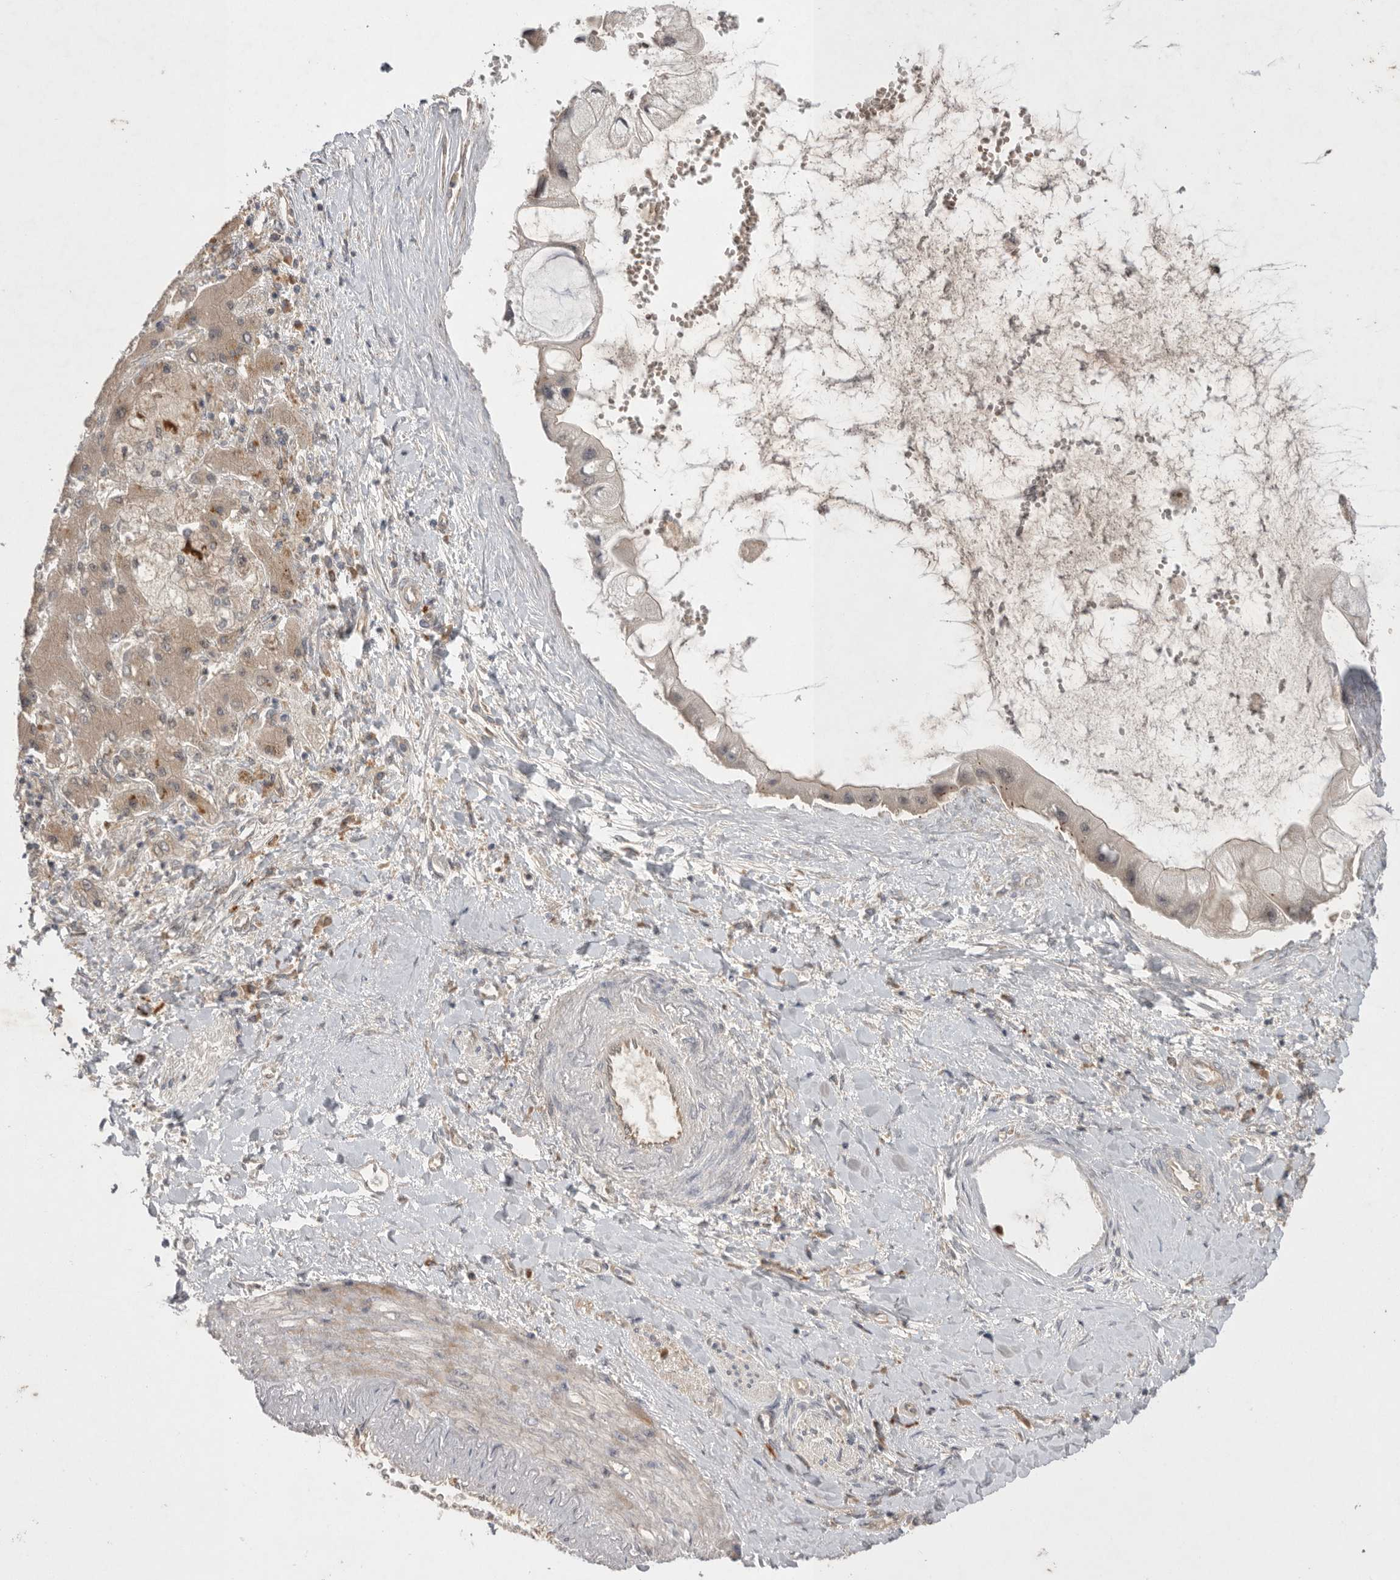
{"staining": {"intensity": "weak", "quantity": ">75%", "location": "cytoplasmic/membranous"}, "tissue": "liver cancer", "cell_type": "Tumor cells", "image_type": "cancer", "snomed": [{"axis": "morphology", "description": "Cholangiocarcinoma"}, {"axis": "topography", "description": "Liver"}], "caption": "Brown immunohistochemical staining in liver cancer (cholangiocarcinoma) demonstrates weak cytoplasmic/membranous positivity in about >75% of tumor cells.", "gene": "NRCAM", "patient": {"sex": "male", "age": 50}}